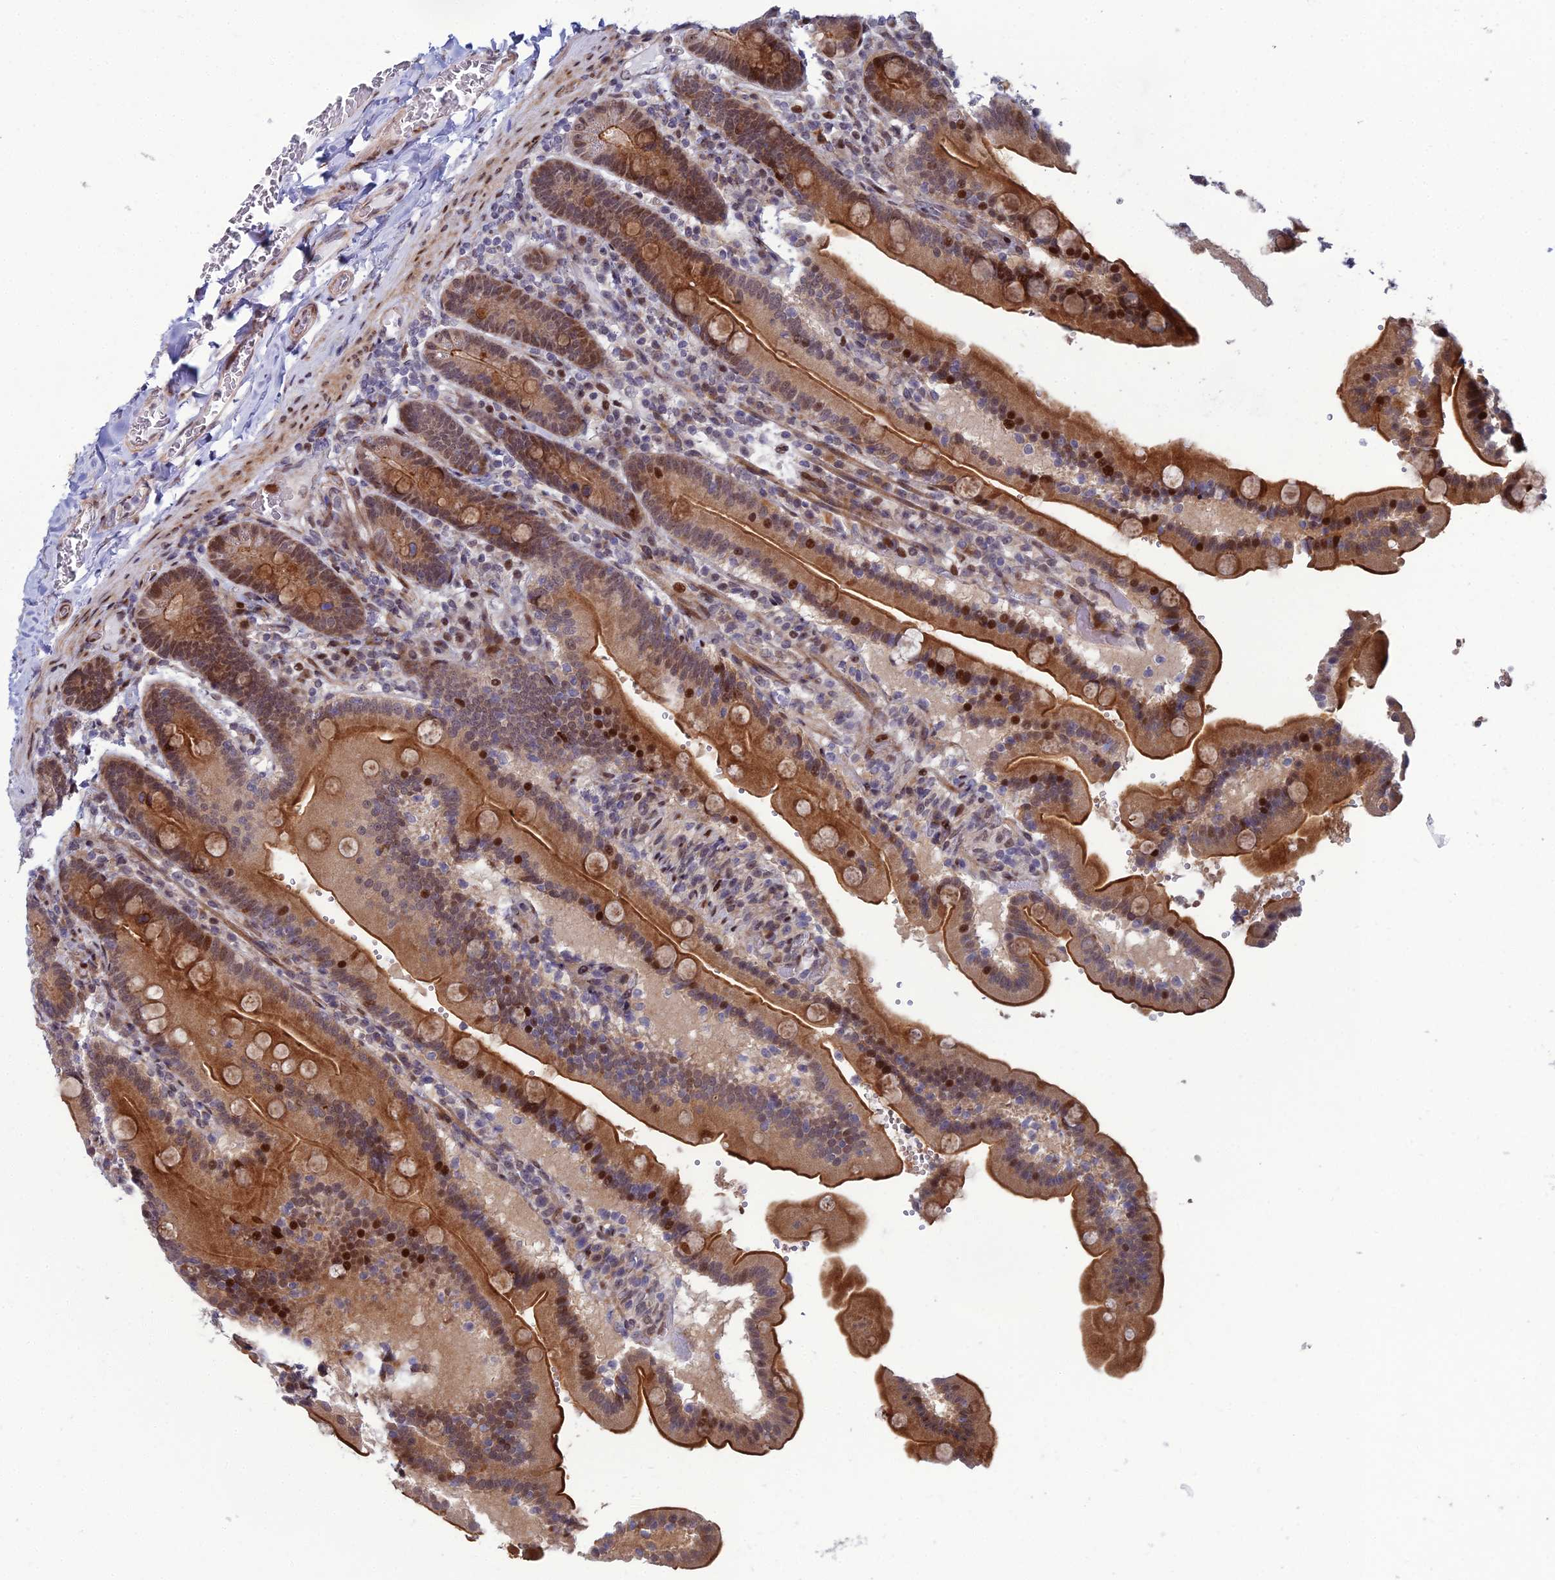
{"staining": {"intensity": "moderate", "quantity": ">75%", "location": "cytoplasmic/membranous,nuclear"}, "tissue": "duodenum", "cell_type": "Glandular cells", "image_type": "normal", "snomed": [{"axis": "morphology", "description": "Normal tissue, NOS"}, {"axis": "topography", "description": "Duodenum"}], "caption": "Immunohistochemistry (IHC) micrograph of unremarkable duodenum: duodenum stained using IHC exhibits medium levels of moderate protein expression localized specifically in the cytoplasmic/membranous,nuclear of glandular cells, appearing as a cytoplasmic/membranous,nuclear brown color.", "gene": "ZNF668", "patient": {"sex": "female", "age": 62}}